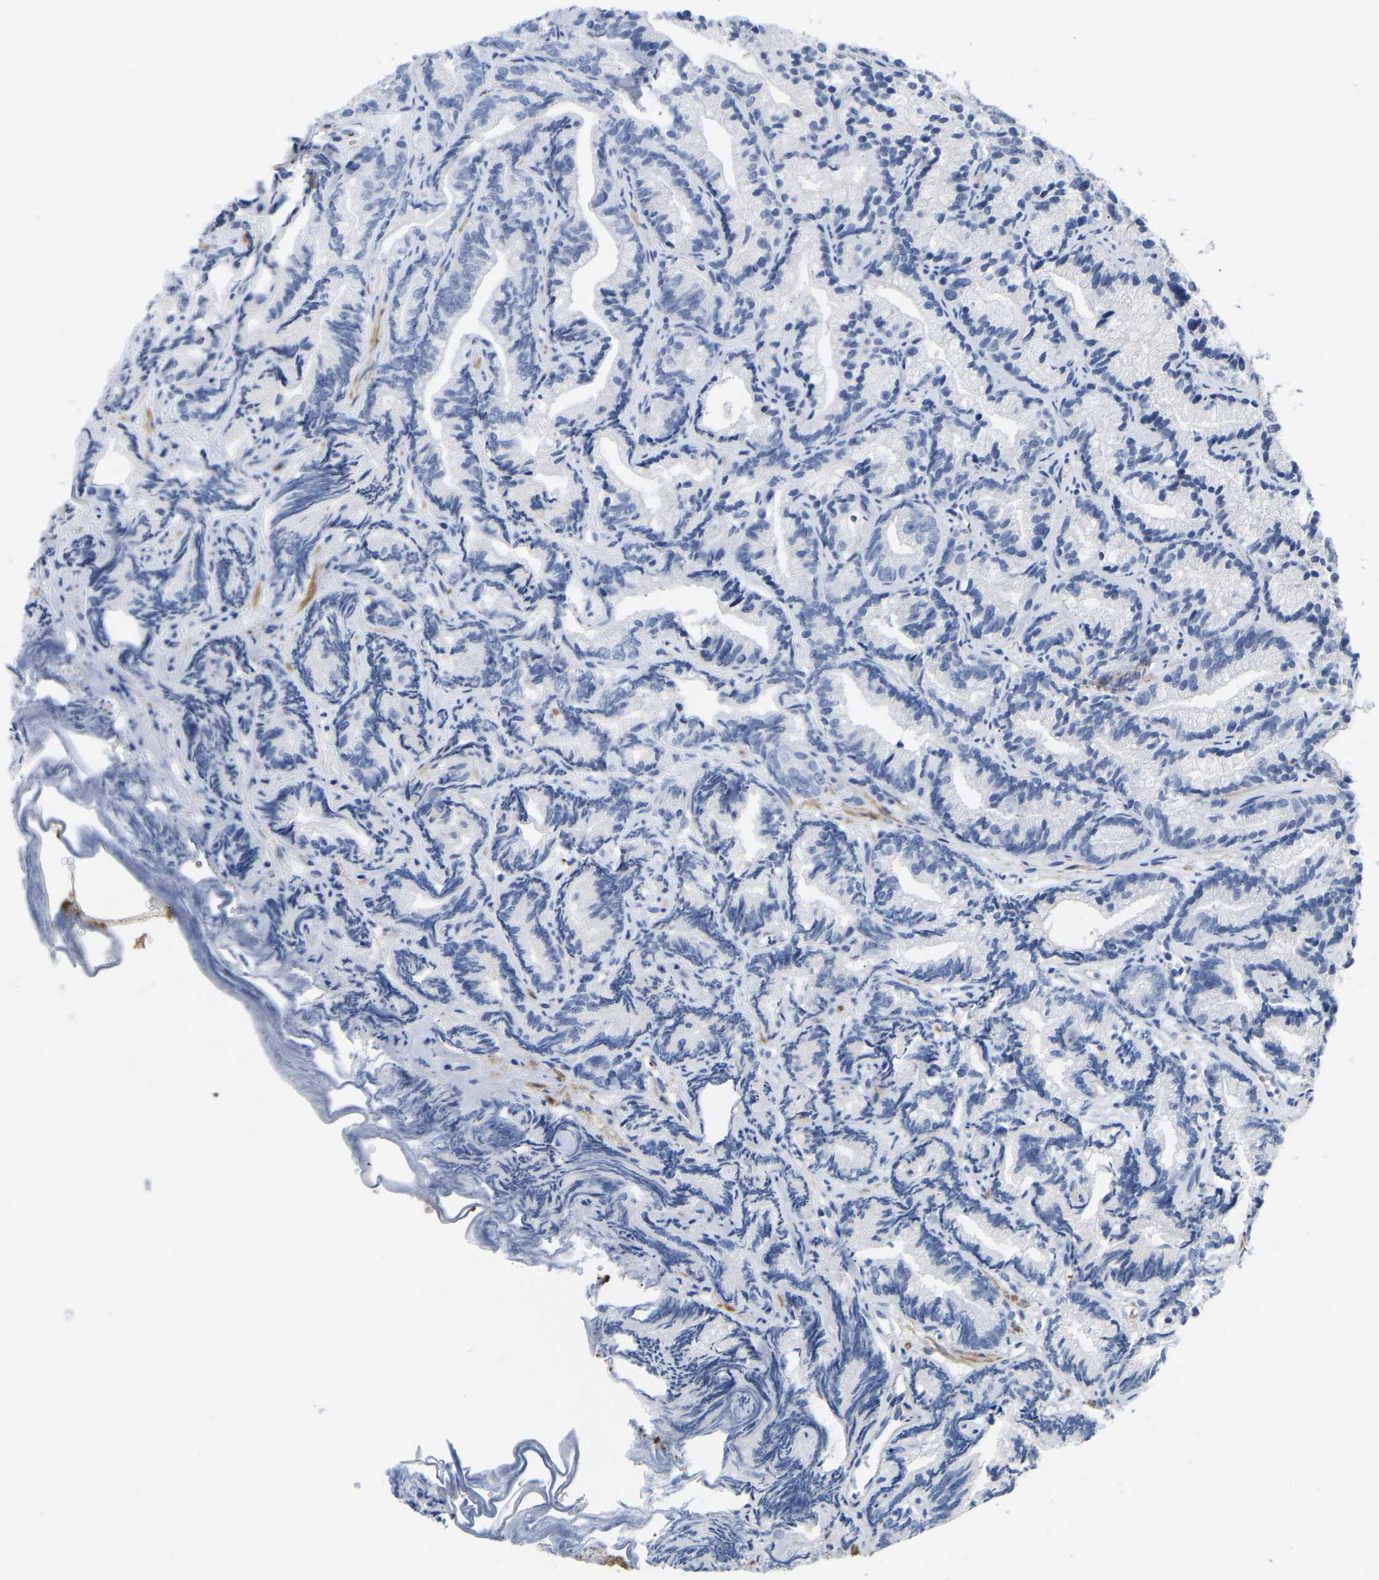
{"staining": {"intensity": "negative", "quantity": "none", "location": "none"}, "tissue": "prostate cancer", "cell_type": "Tumor cells", "image_type": "cancer", "snomed": [{"axis": "morphology", "description": "Adenocarcinoma, Low grade"}, {"axis": "topography", "description": "Prostate"}], "caption": "A high-resolution histopathology image shows immunohistochemistry (IHC) staining of prostate cancer, which shows no significant staining in tumor cells.", "gene": "ZNF449", "patient": {"sex": "male", "age": 89}}